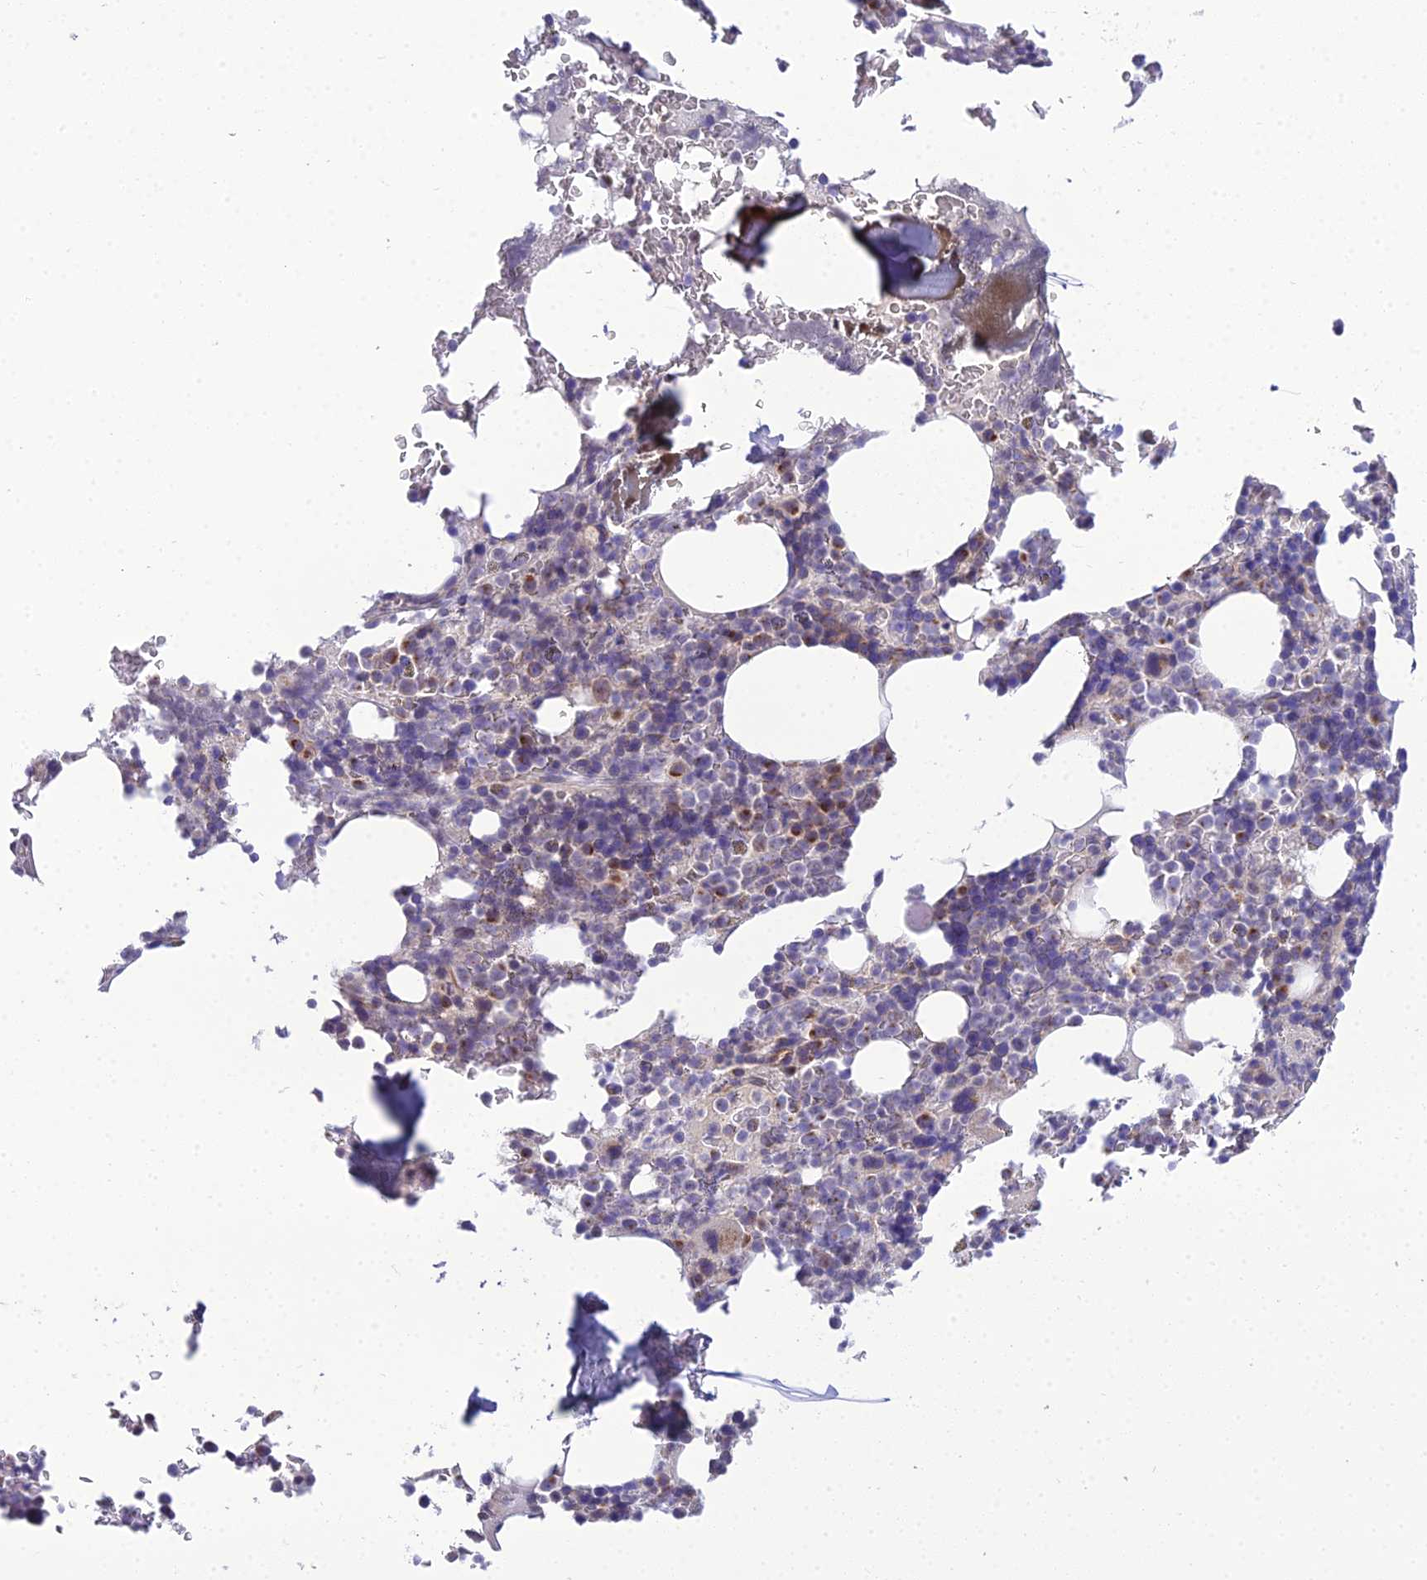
{"staining": {"intensity": "moderate", "quantity": "<25%", "location": "cytoplasmic/membranous"}, "tissue": "bone marrow", "cell_type": "Hematopoietic cells", "image_type": "normal", "snomed": [{"axis": "morphology", "description": "Normal tissue, NOS"}, {"axis": "topography", "description": "Bone marrow"}], "caption": "Immunohistochemistry photomicrograph of benign human bone marrow stained for a protein (brown), which reveals low levels of moderate cytoplasmic/membranous positivity in approximately <25% of hematopoietic cells.", "gene": "GOLPH3", "patient": {"sex": "male", "age": 58}}